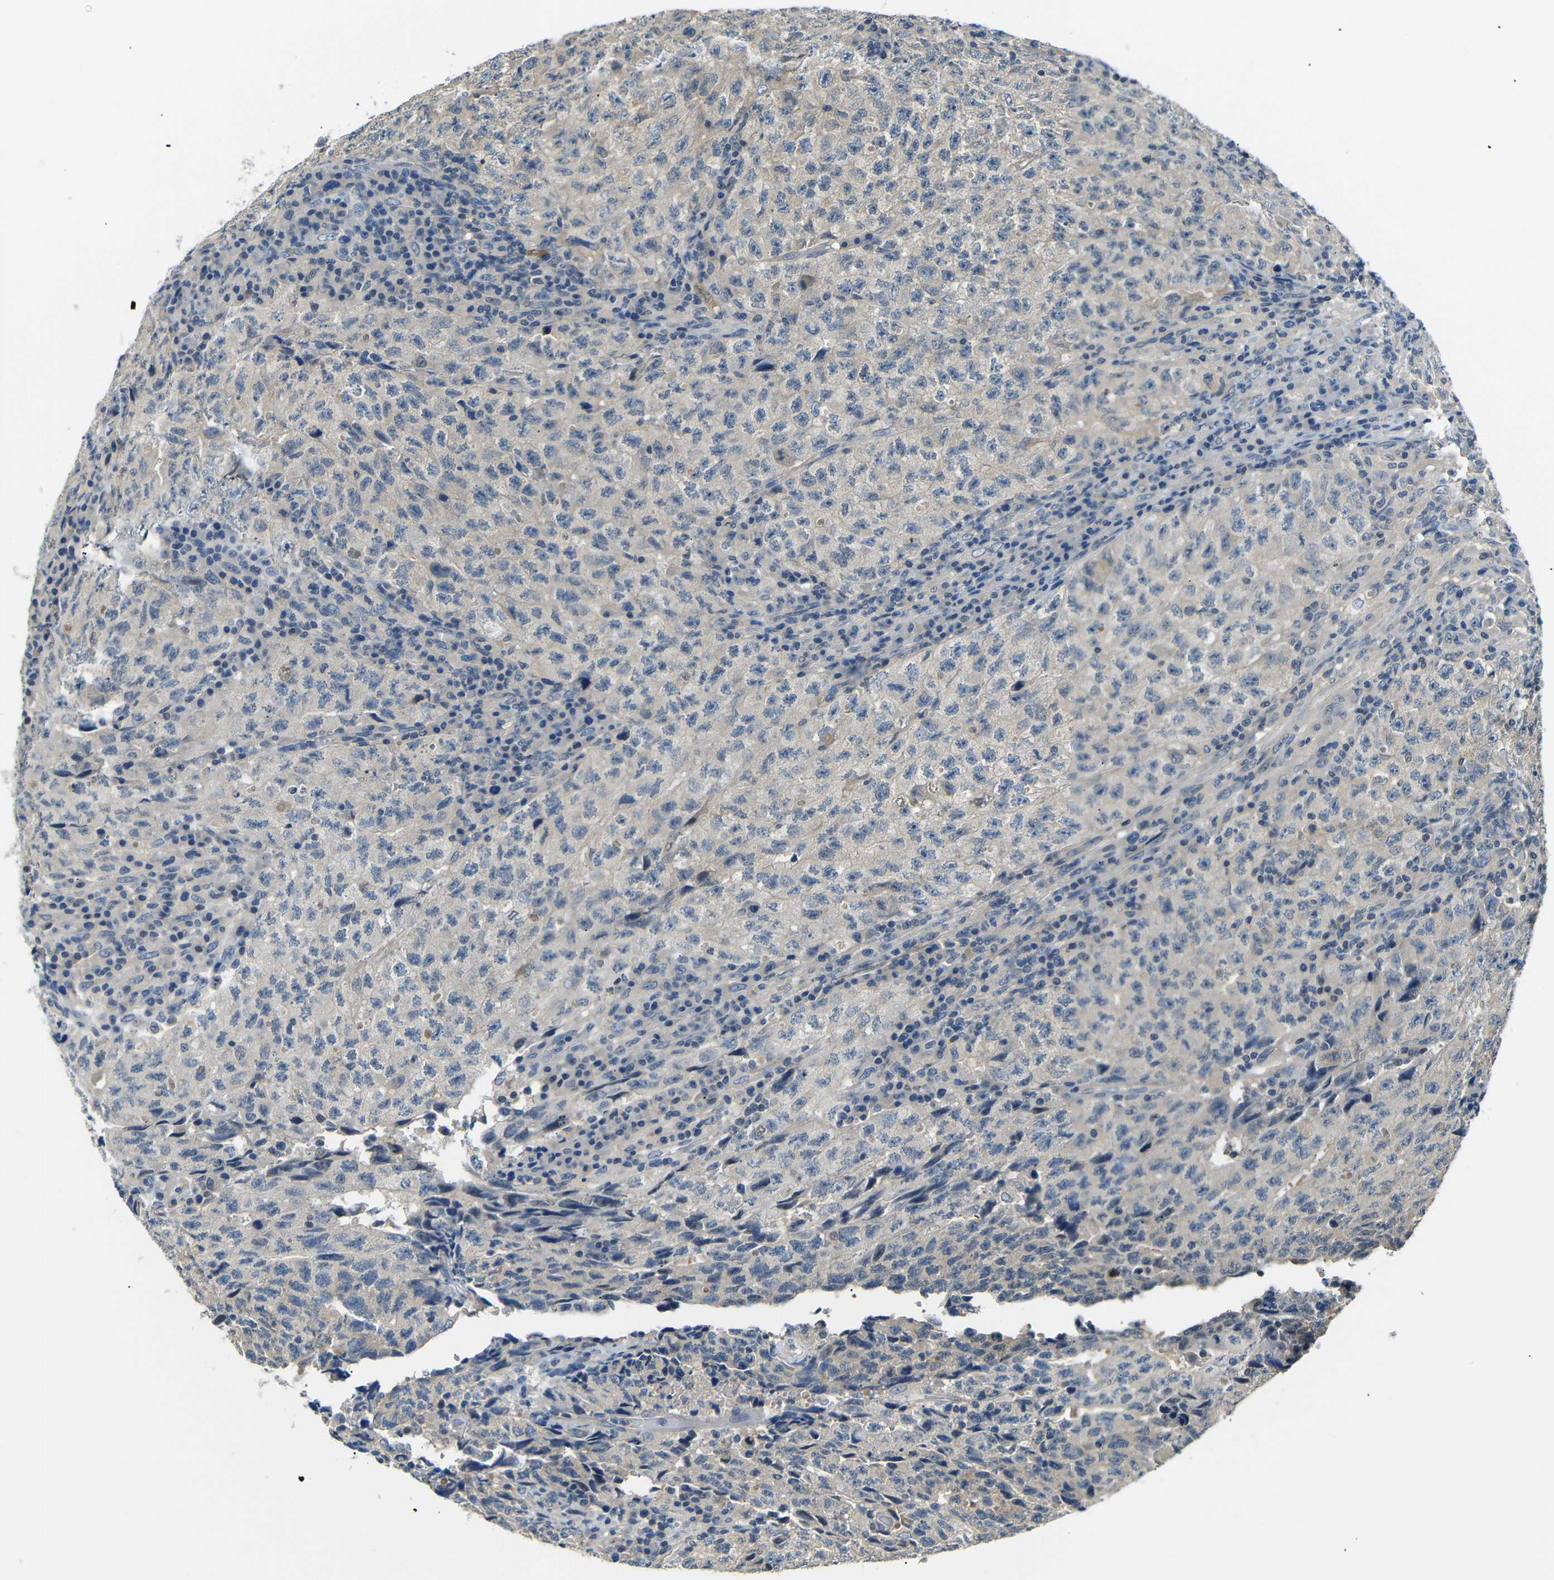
{"staining": {"intensity": "negative", "quantity": "none", "location": "none"}, "tissue": "testis cancer", "cell_type": "Tumor cells", "image_type": "cancer", "snomed": [{"axis": "morphology", "description": "Necrosis, NOS"}, {"axis": "morphology", "description": "Carcinoma, Embryonal, NOS"}, {"axis": "topography", "description": "Testis"}], "caption": "Immunohistochemistry (IHC) photomicrograph of human testis embryonal carcinoma stained for a protein (brown), which reveals no positivity in tumor cells.", "gene": "SFN", "patient": {"sex": "male", "age": 19}}